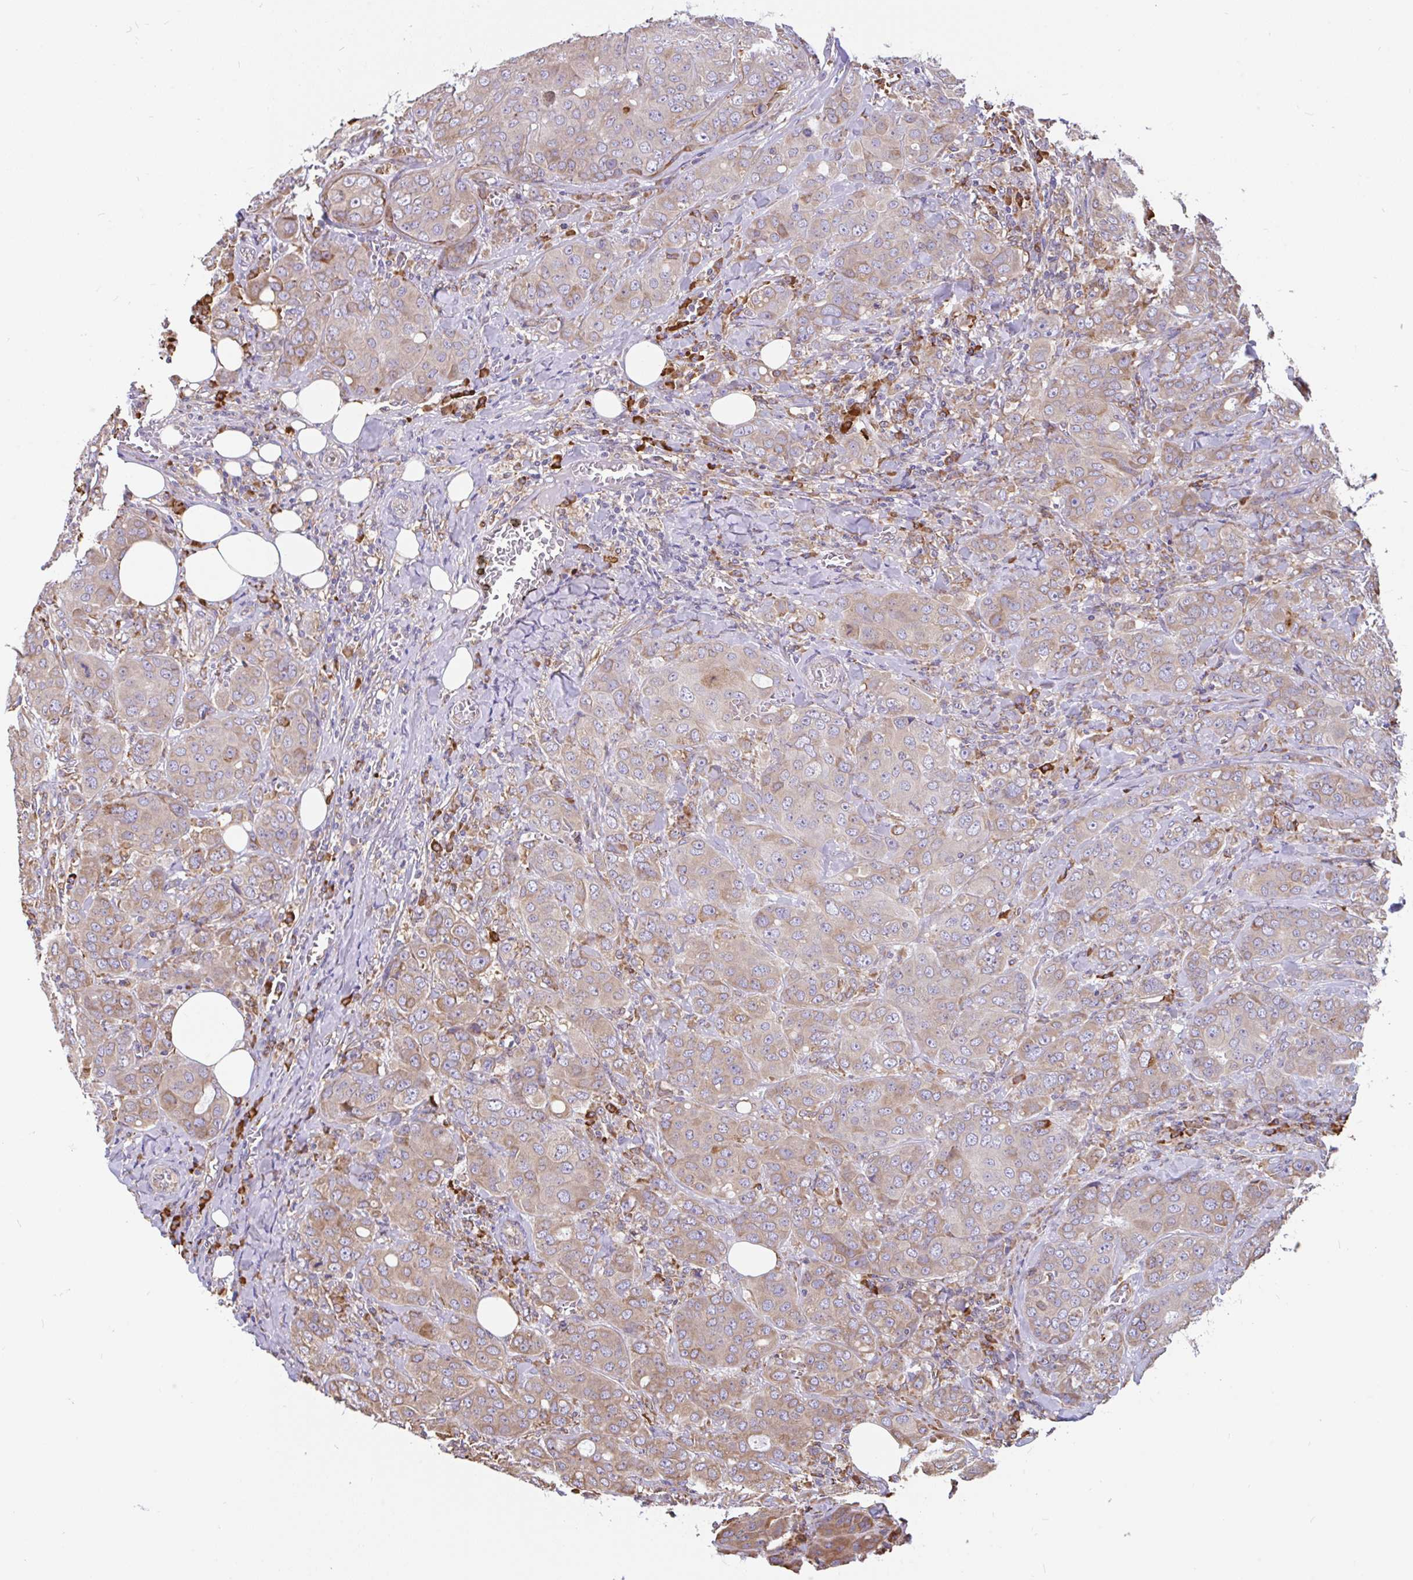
{"staining": {"intensity": "moderate", "quantity": ">75%", "location": "cytoplasmic/membranous"}, "tissue": "breast cancer", "cell_type": "Tumor cells", "image_type": "cancer", "snomed": [{"axis": "morphology", "description": "Duct carcinoma"}, {"axis": "topography", "description": "Breast"}], "caption": "Immunohistochemistry (DAB) staining of human breast cancer demonstrates moderate cytoplasmic/membranous protein expression in approximately >75% of tumor cells. (DAB (3,3'-diaminobenzidine) = brown stain, brightfield microscopy at high magnification).", "gene": "EML5", "patient": {"sex": "female", "age": 43}}